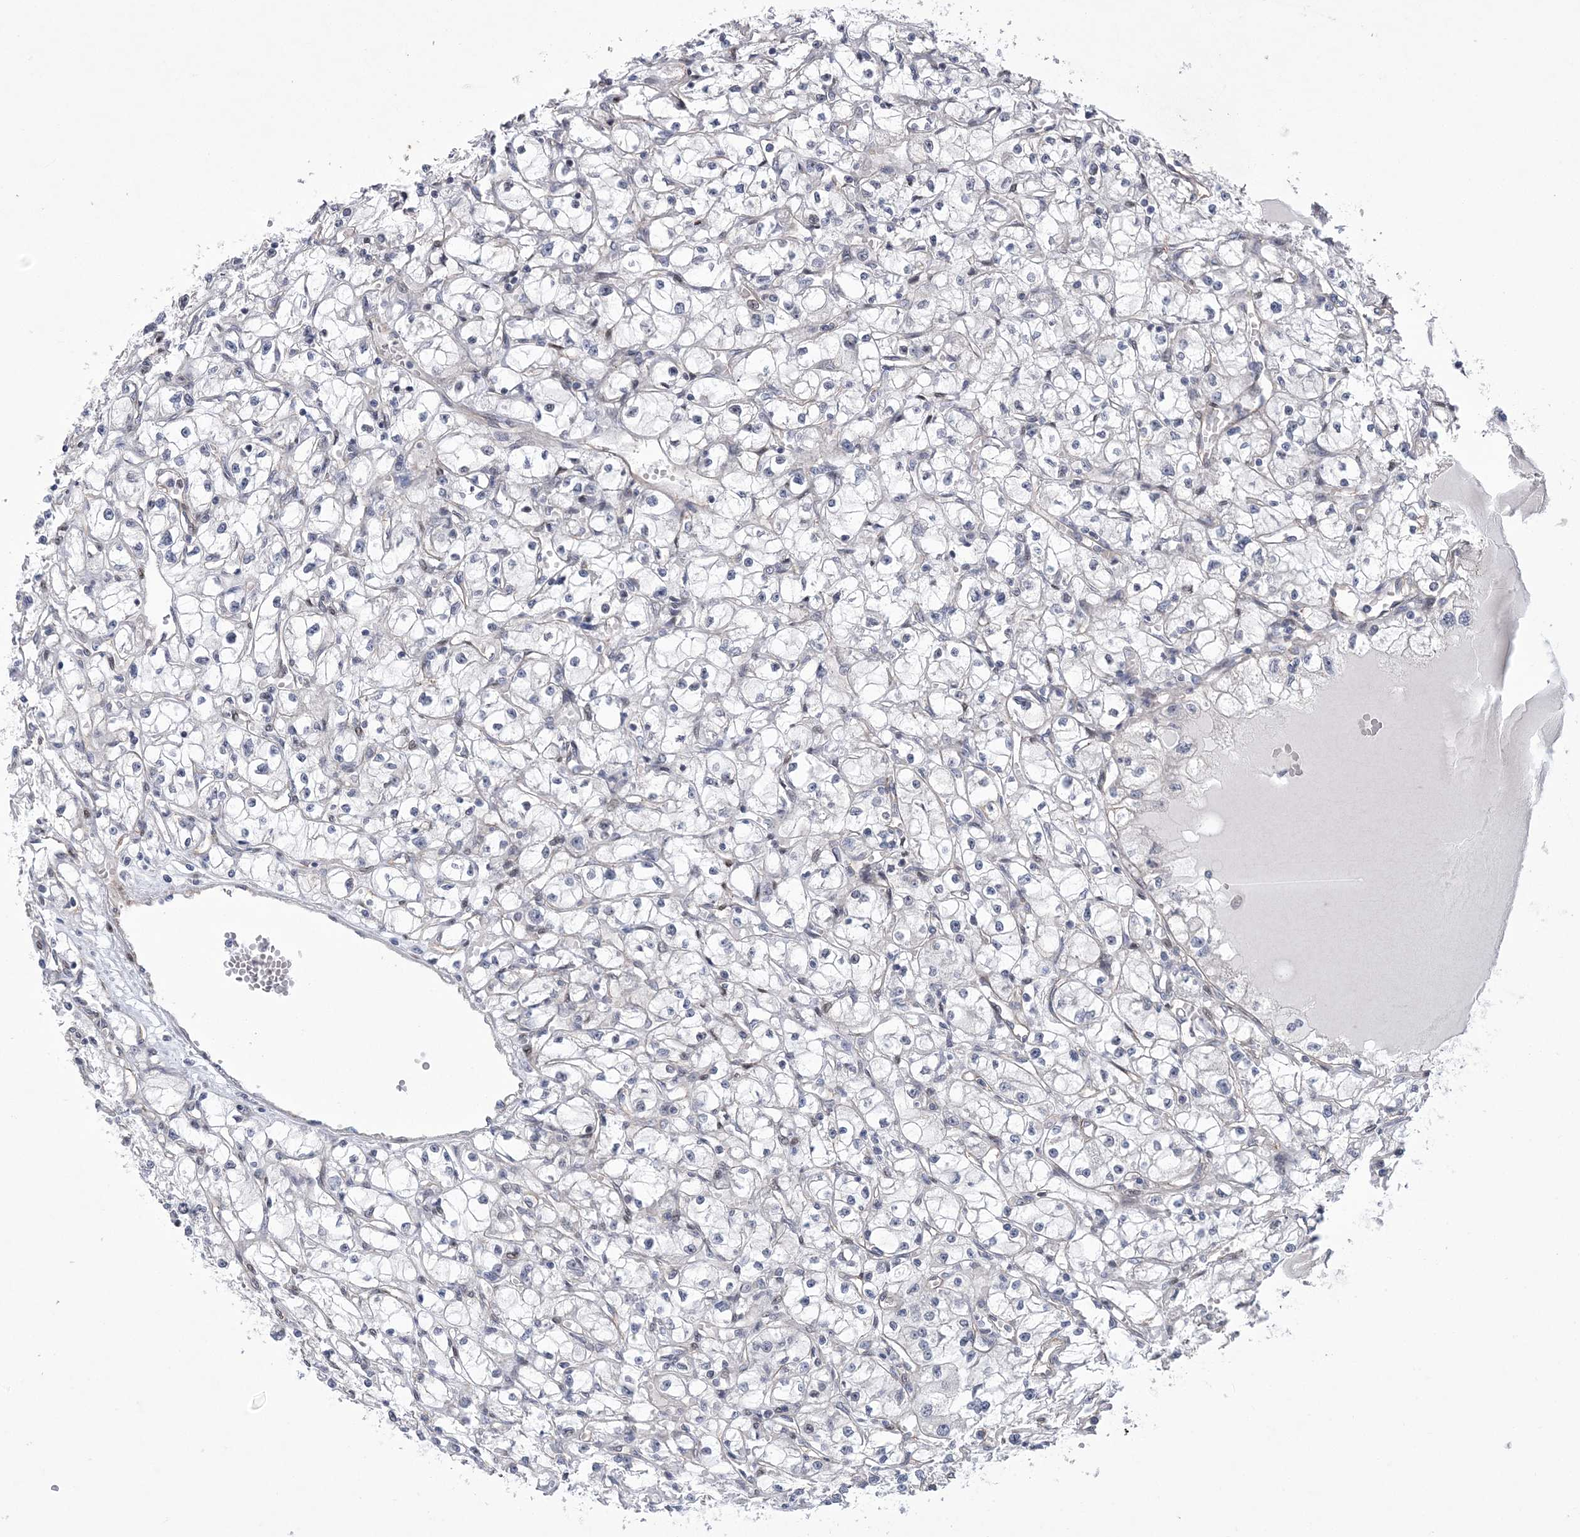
{"staining": {"intensity": "negative", "quantity": "none", "location": "none"}, "tissue": "renal cancer", "cell_type": "Tumor cells", "image_type": "cancer", "snomed": [{"axis": "morphology", "description": "Adenocarcinoma, NOS"}, {"axis": "topography", "description": "Kidney"}], "caption": "Immunohistochemistry histopathology image of renal cancer (adenocarcinoma) stained for a protein (brown), which demonstrates no positivity in tumor cells.", "gene": "HOMEZ", "patient": {"sex": "male", "age": 56}}